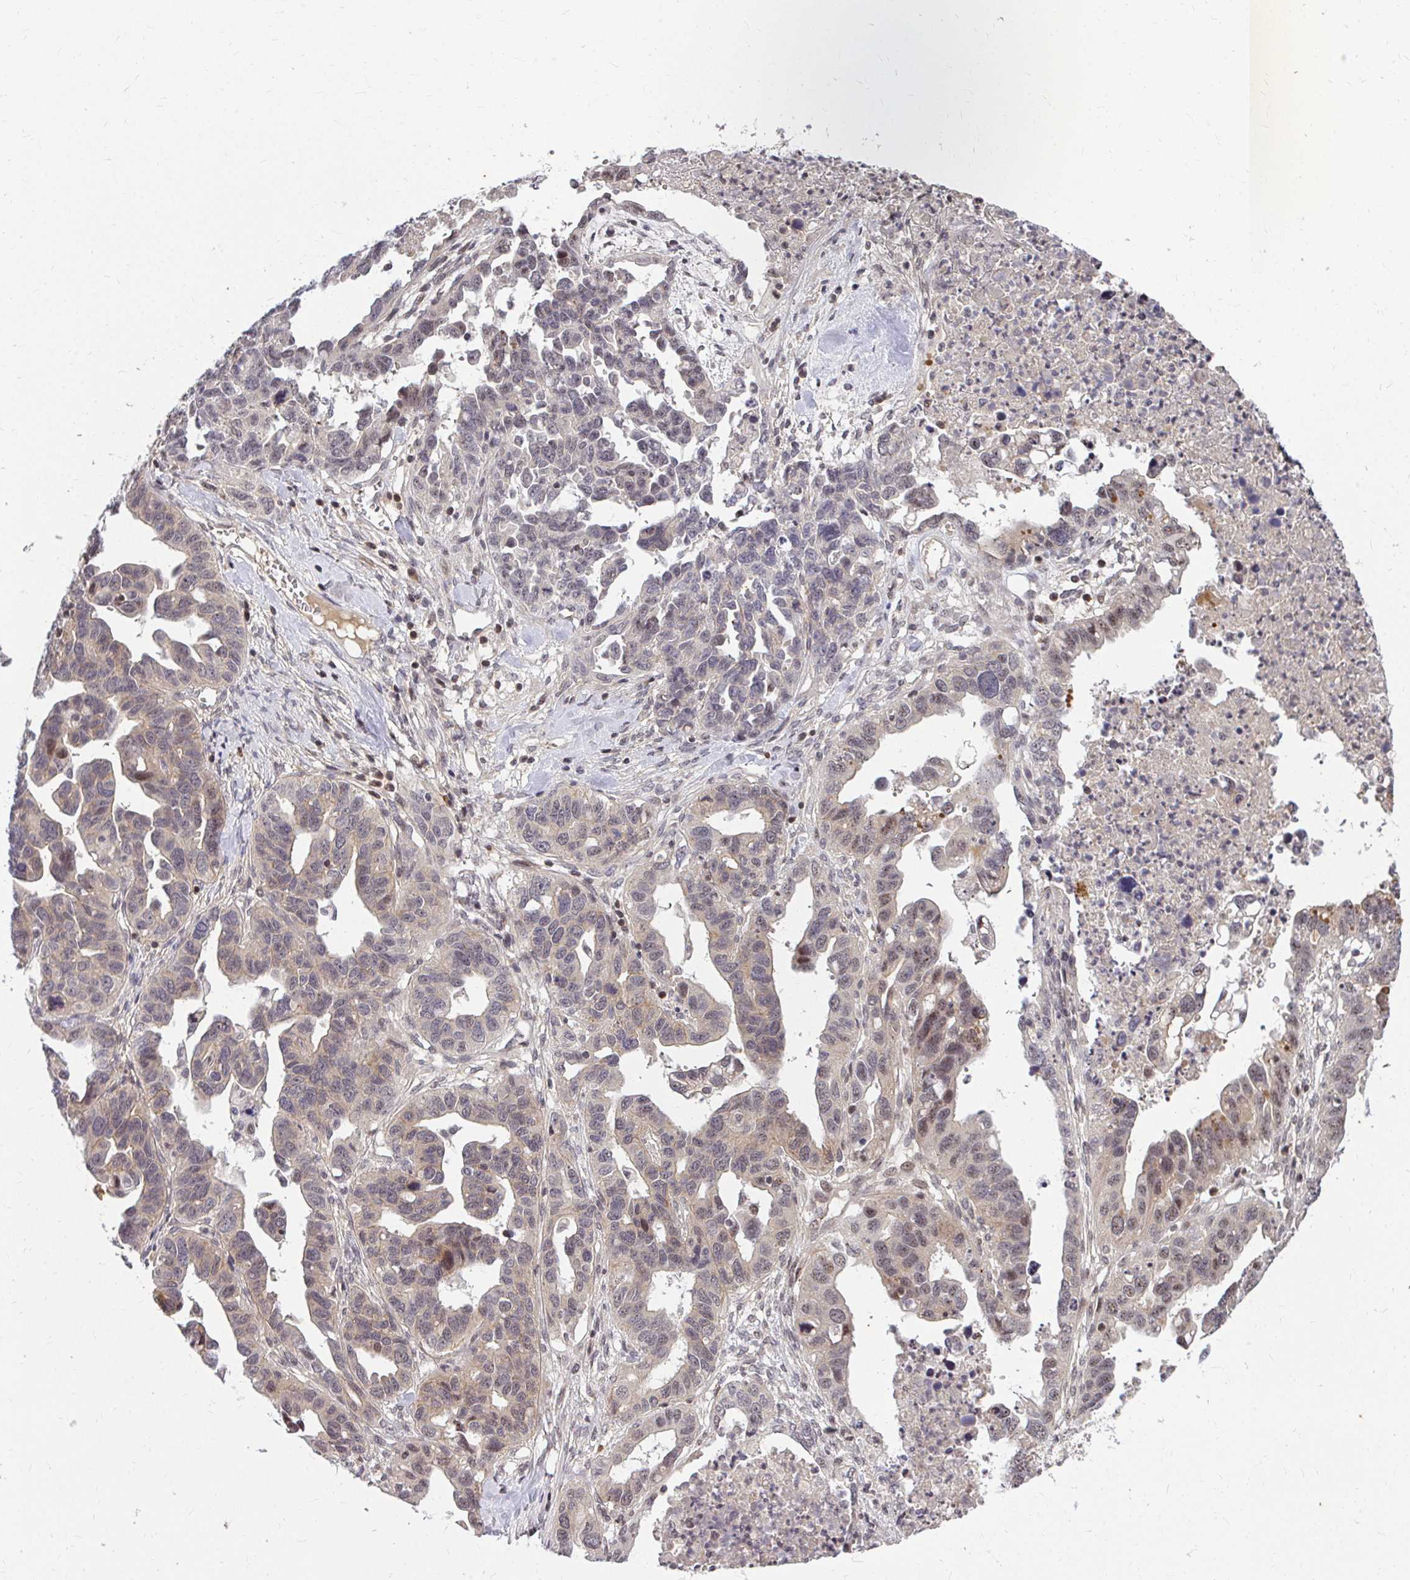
{"staining": {"intensity": "weak", "quantity": "<25%", "location": "nuclear"}, "tissue": "ovarian cancer", "cell_type": "Tumor cells", "image_type": "cancer", "snomed": [{"axis": "morphology", "description": "Cystadenocarcinoma, serous, NOS"}, {"axis": "topography", "description": "Ovary"}], "caption": "IHC photomicrograph of neoplastic tissue: human ovarian cancer stained with DAB shows no significant protein staining in tumor cells.", "gene": "ANK3", "patient": {"sex": "female", "age": 69}}